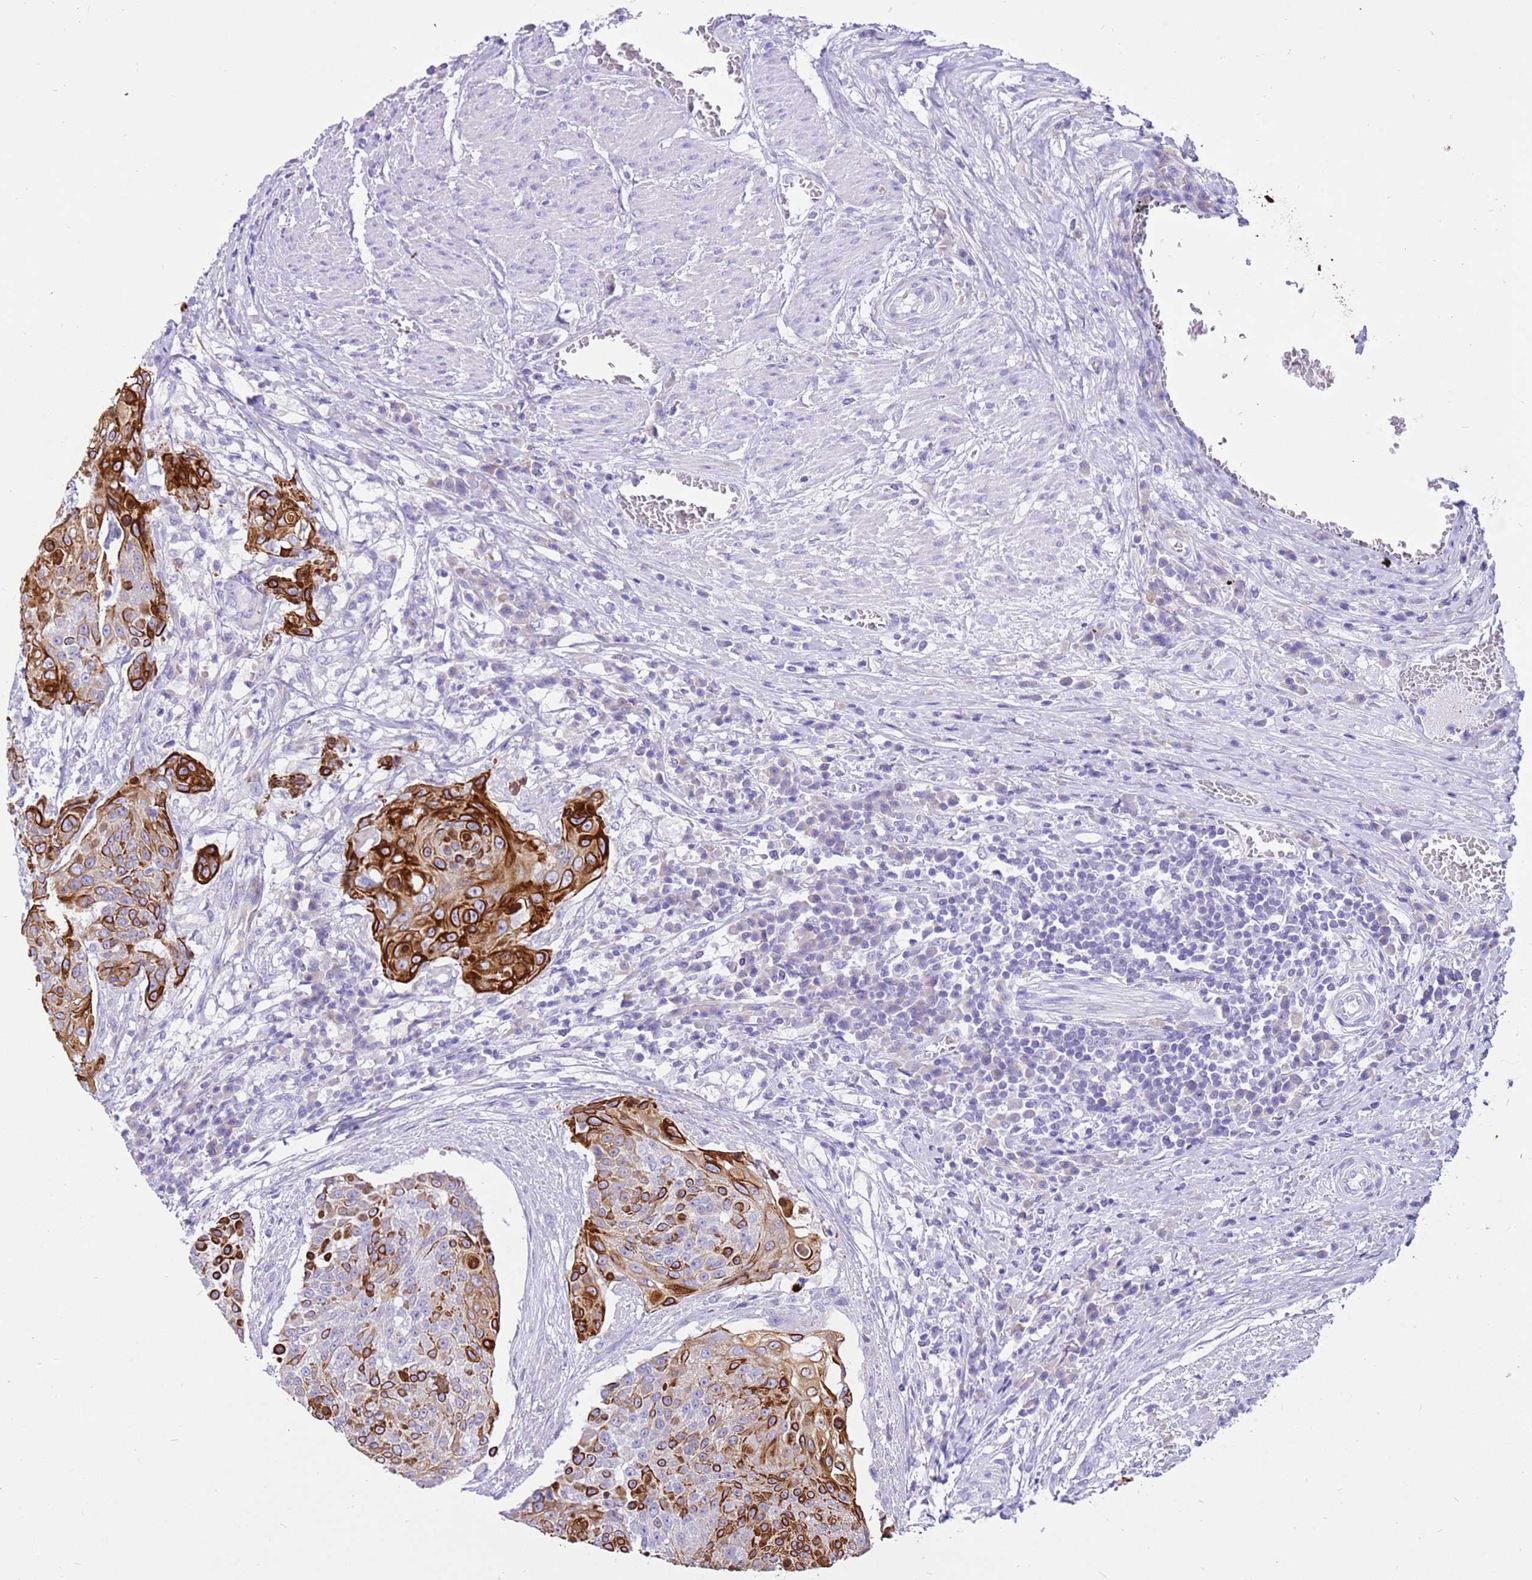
{"staining": {"intensity": "strong", "quantity": "25%-75%", "location": "cytoplasmic/membranous"}, "tissue": "urothelial cancer", "cell_type": "Tumor cells", "image_type": "cancer", "snomed": [{"axis": "morphology", "description": "Urothelial carcinoma, High grade"}, {"axis": "topography", "description": "Urinary bladder"}], "caption": "A photomicrograph showing strong cytoplasmic/membranous positivity in about 25%-75% of tumor cells in high-grade urothelial carcinoma, as visualized by brown immunohistochemical staining.", "gene": "R3HDM4", "patient": {"sex": "female", "age": 63}}